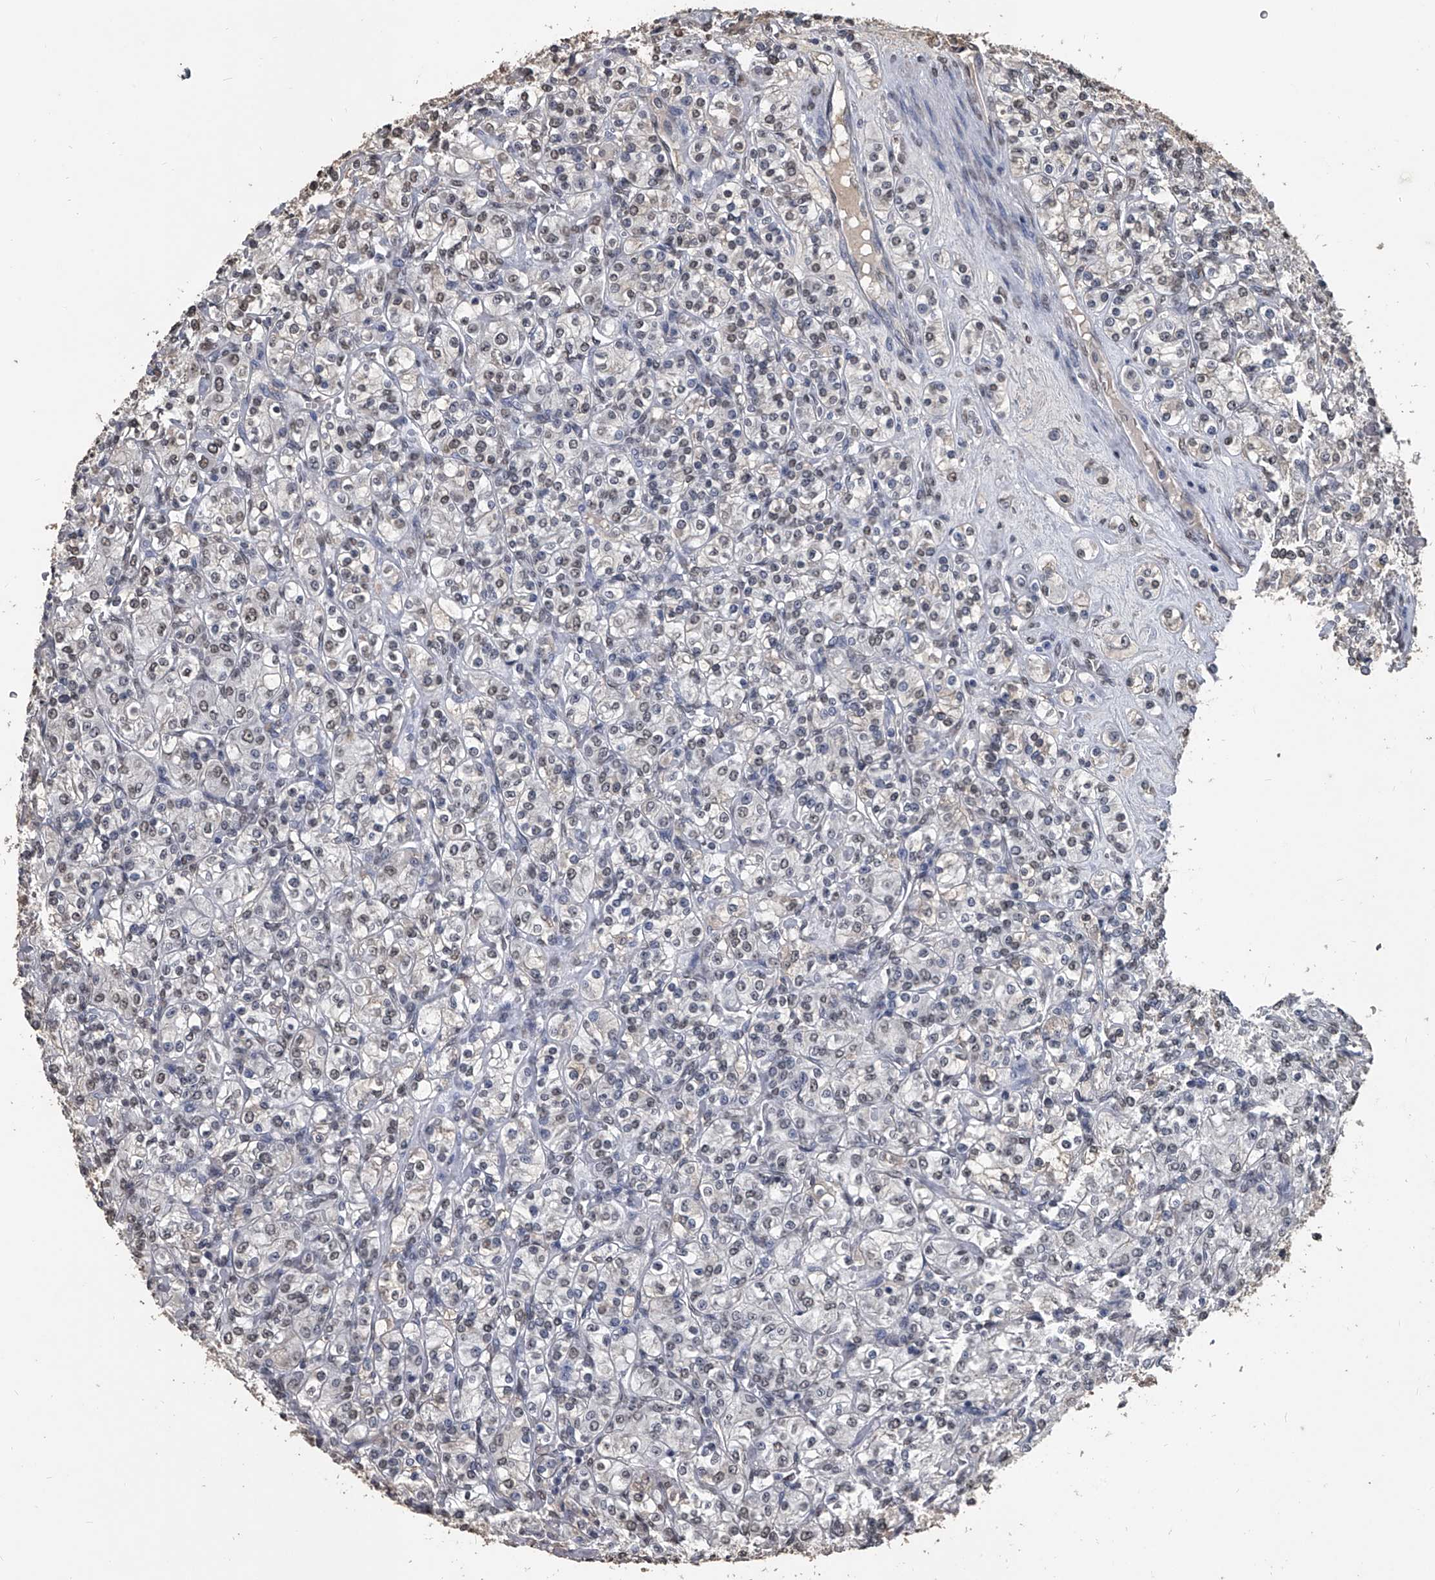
{"staining": {"intensity": "weak", "quantity": "<25%", "location": "nuclear"}, "tissue": "renal cancer", "cell_type": "Tumor cells", "image_type": "cancer", "snomed": [{"axis": "morphology", "description": "Adenocarcinoma, NOS"}, {"axis": "topography", "description": "Kidney"}], "caption": "The IHC image has no significant positivity in tumor cells of renal adenocarcinoma tissue.", "gene": "MATR3", "patient": {"sex": "male", "age": 77}}